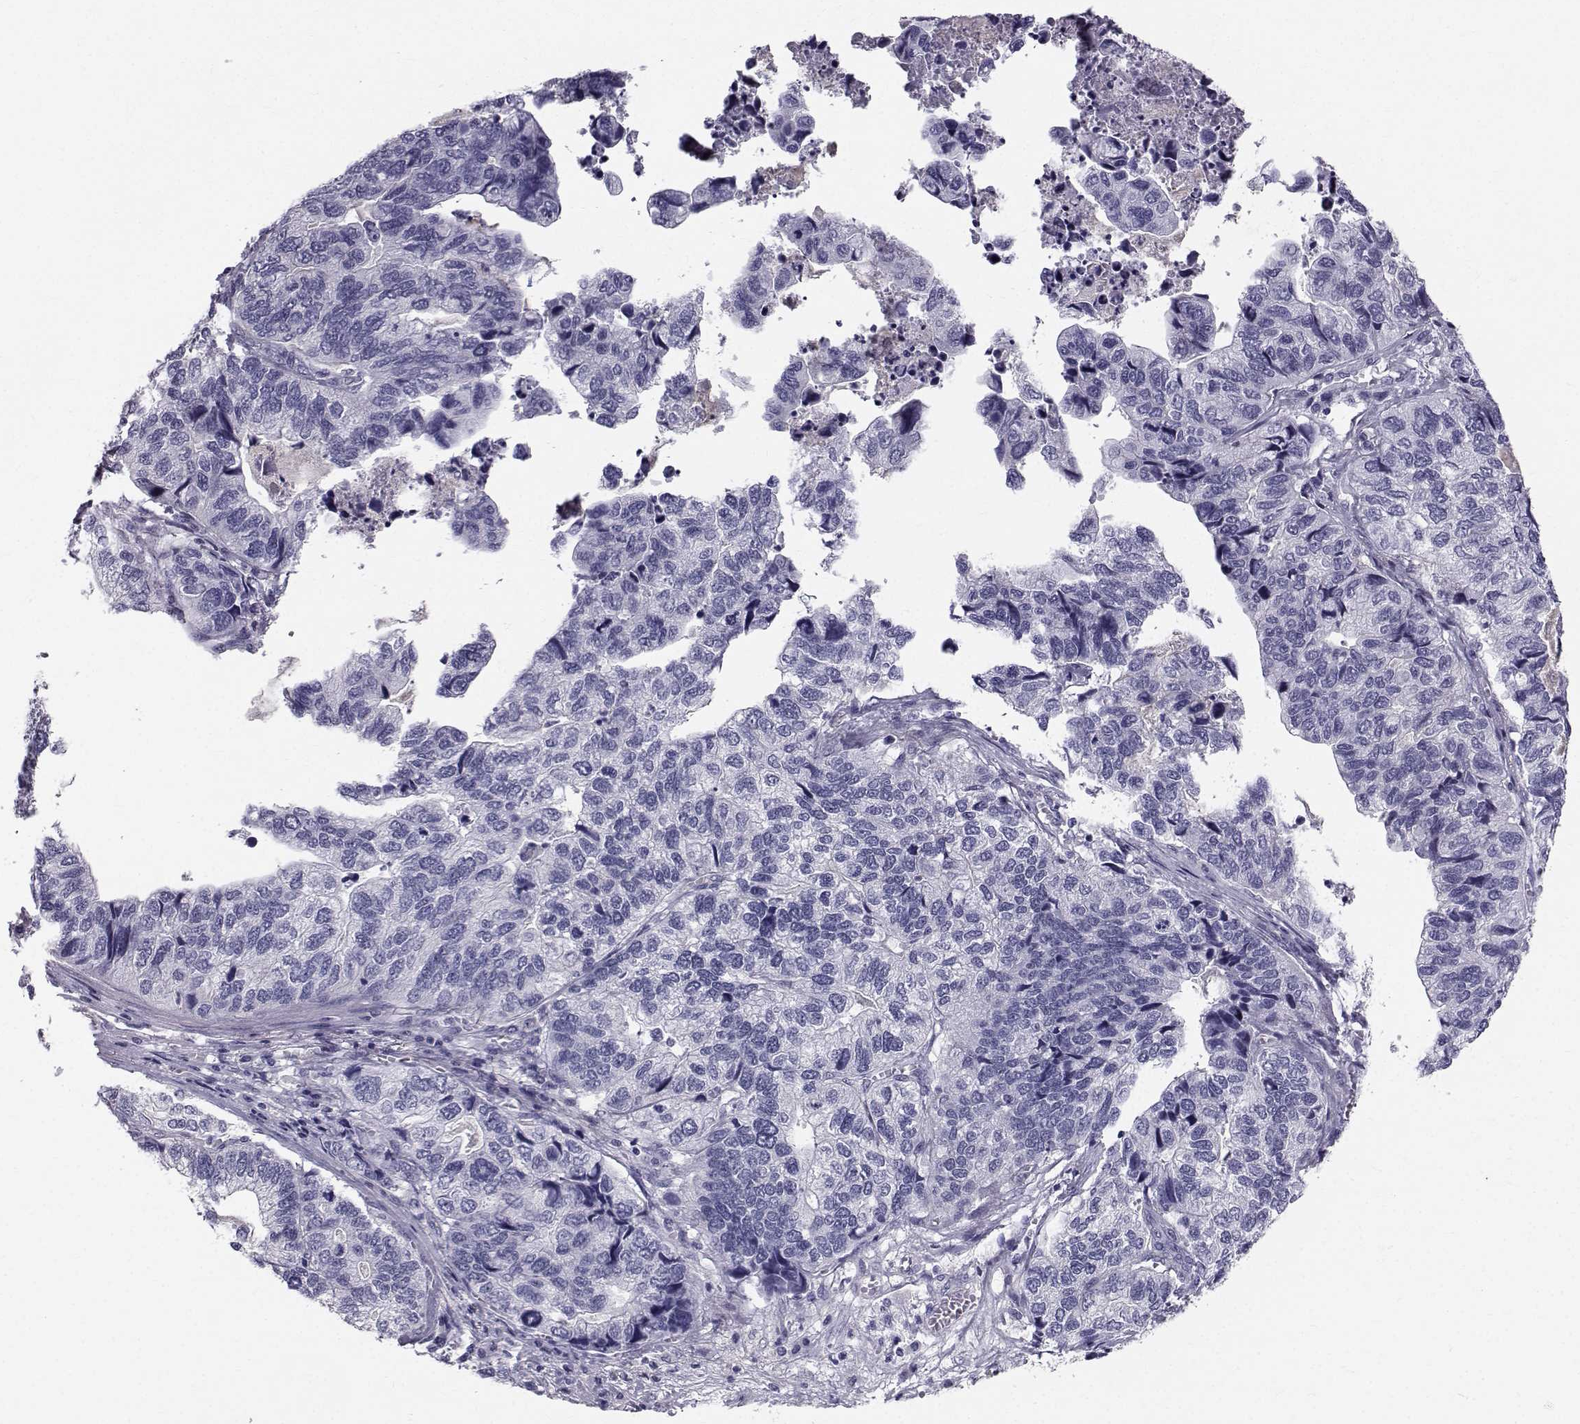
{"staining": {"intensity": "negative", "quantity": "none", "location": "none"}, "tissue": "stomach cancer", "cell_type": "Tumor cells", "image_type": "cancer", "snomed": [{"axis": "morphology", "description": "Adenocarcinoma, NOS"}, {"axis": "topography", "description": "Stomach, upper"}], "caption": "Adenocarcinoma (stomach) was stained to show a protein in brown. There is no significant staining in tumor cells. (Brightfield microscopy of DAB immunohistochemistry (IHC) at high magnification).", "gene": "SPDYE4", "patient": {"sex": "female", "age": 67}}